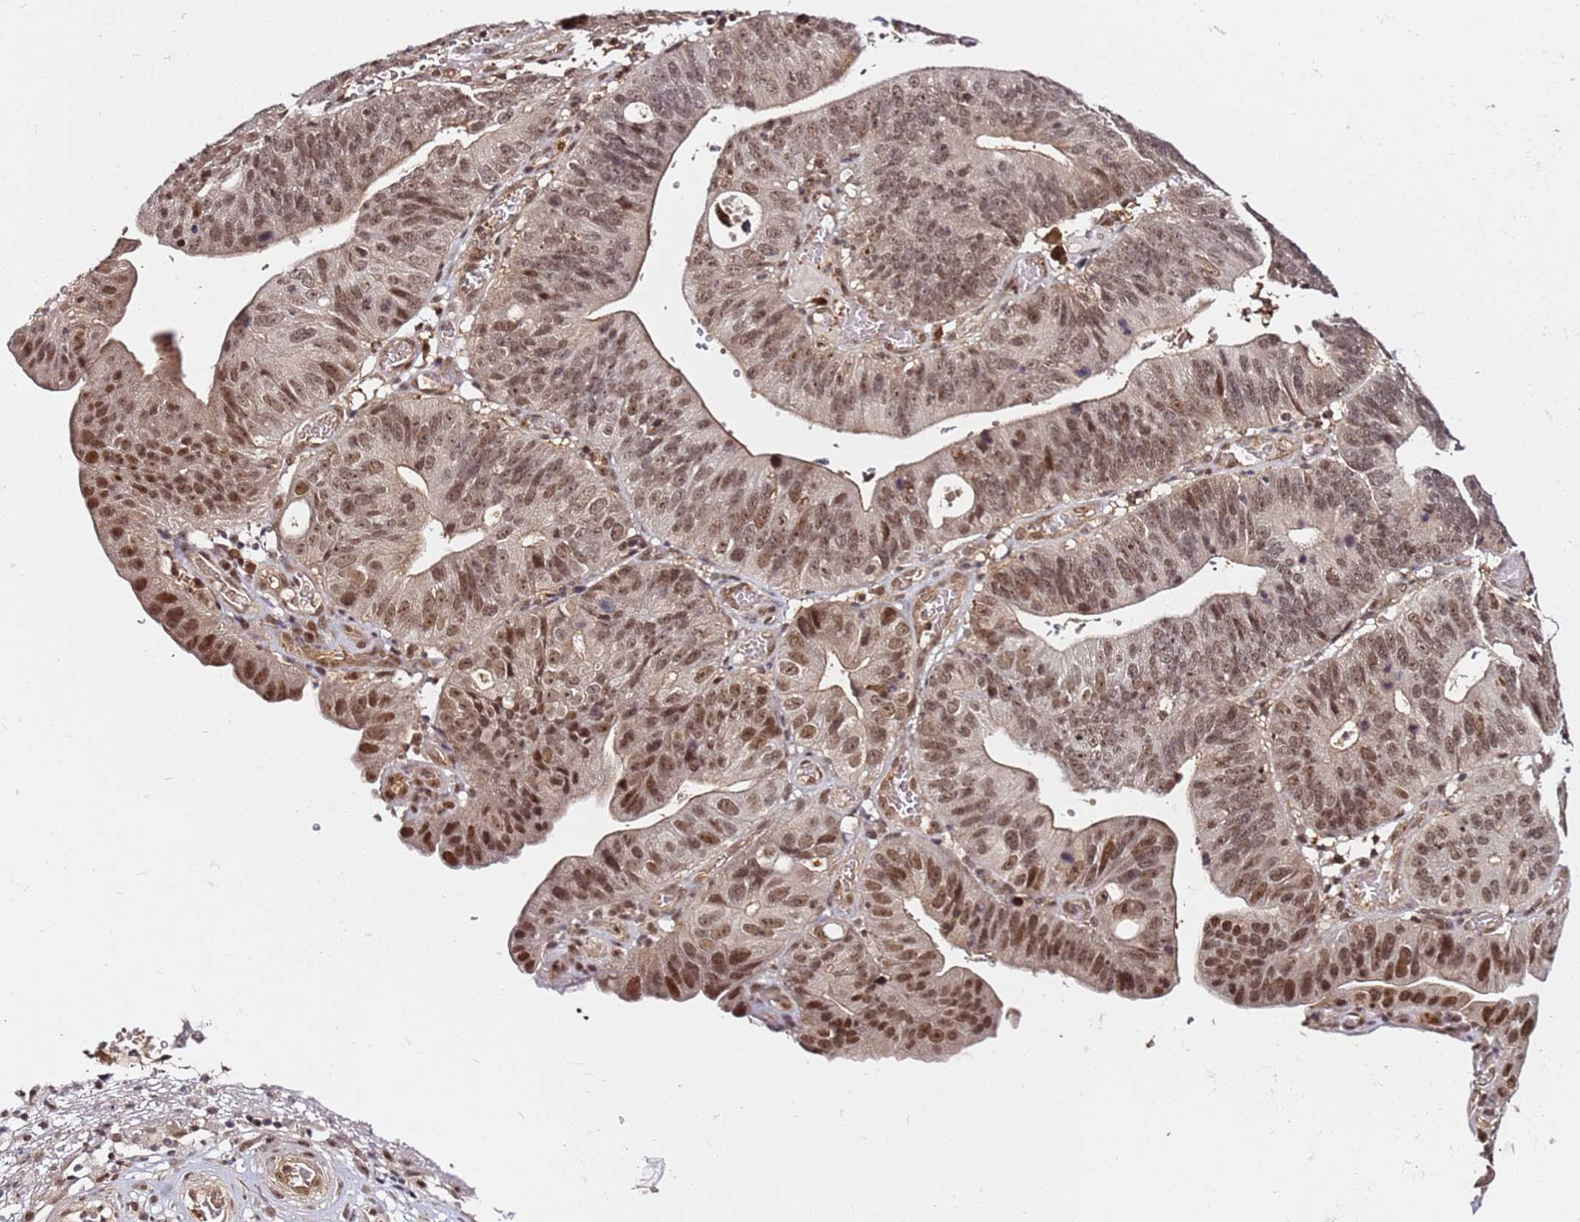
{"staining": {"intensity": "moderate", "quantity": ">75%", "location": "nuclear"}, "tissue": "stomach cancer", "cell_type": "Tumor cells", "image_type": "cancer", "snomed": [{"axis": "morphology", "description": "Adenocarcinoma, NOS"}, {"axis": "topography", "description": "Stomach"}], "caption": "Human stomach cancer stained for a protein (brown) displays moderate nuclear positive staining in about >75% of tumor cells.", "gene": "RGS18", "patient": {"sex": "male", "age": 59}}